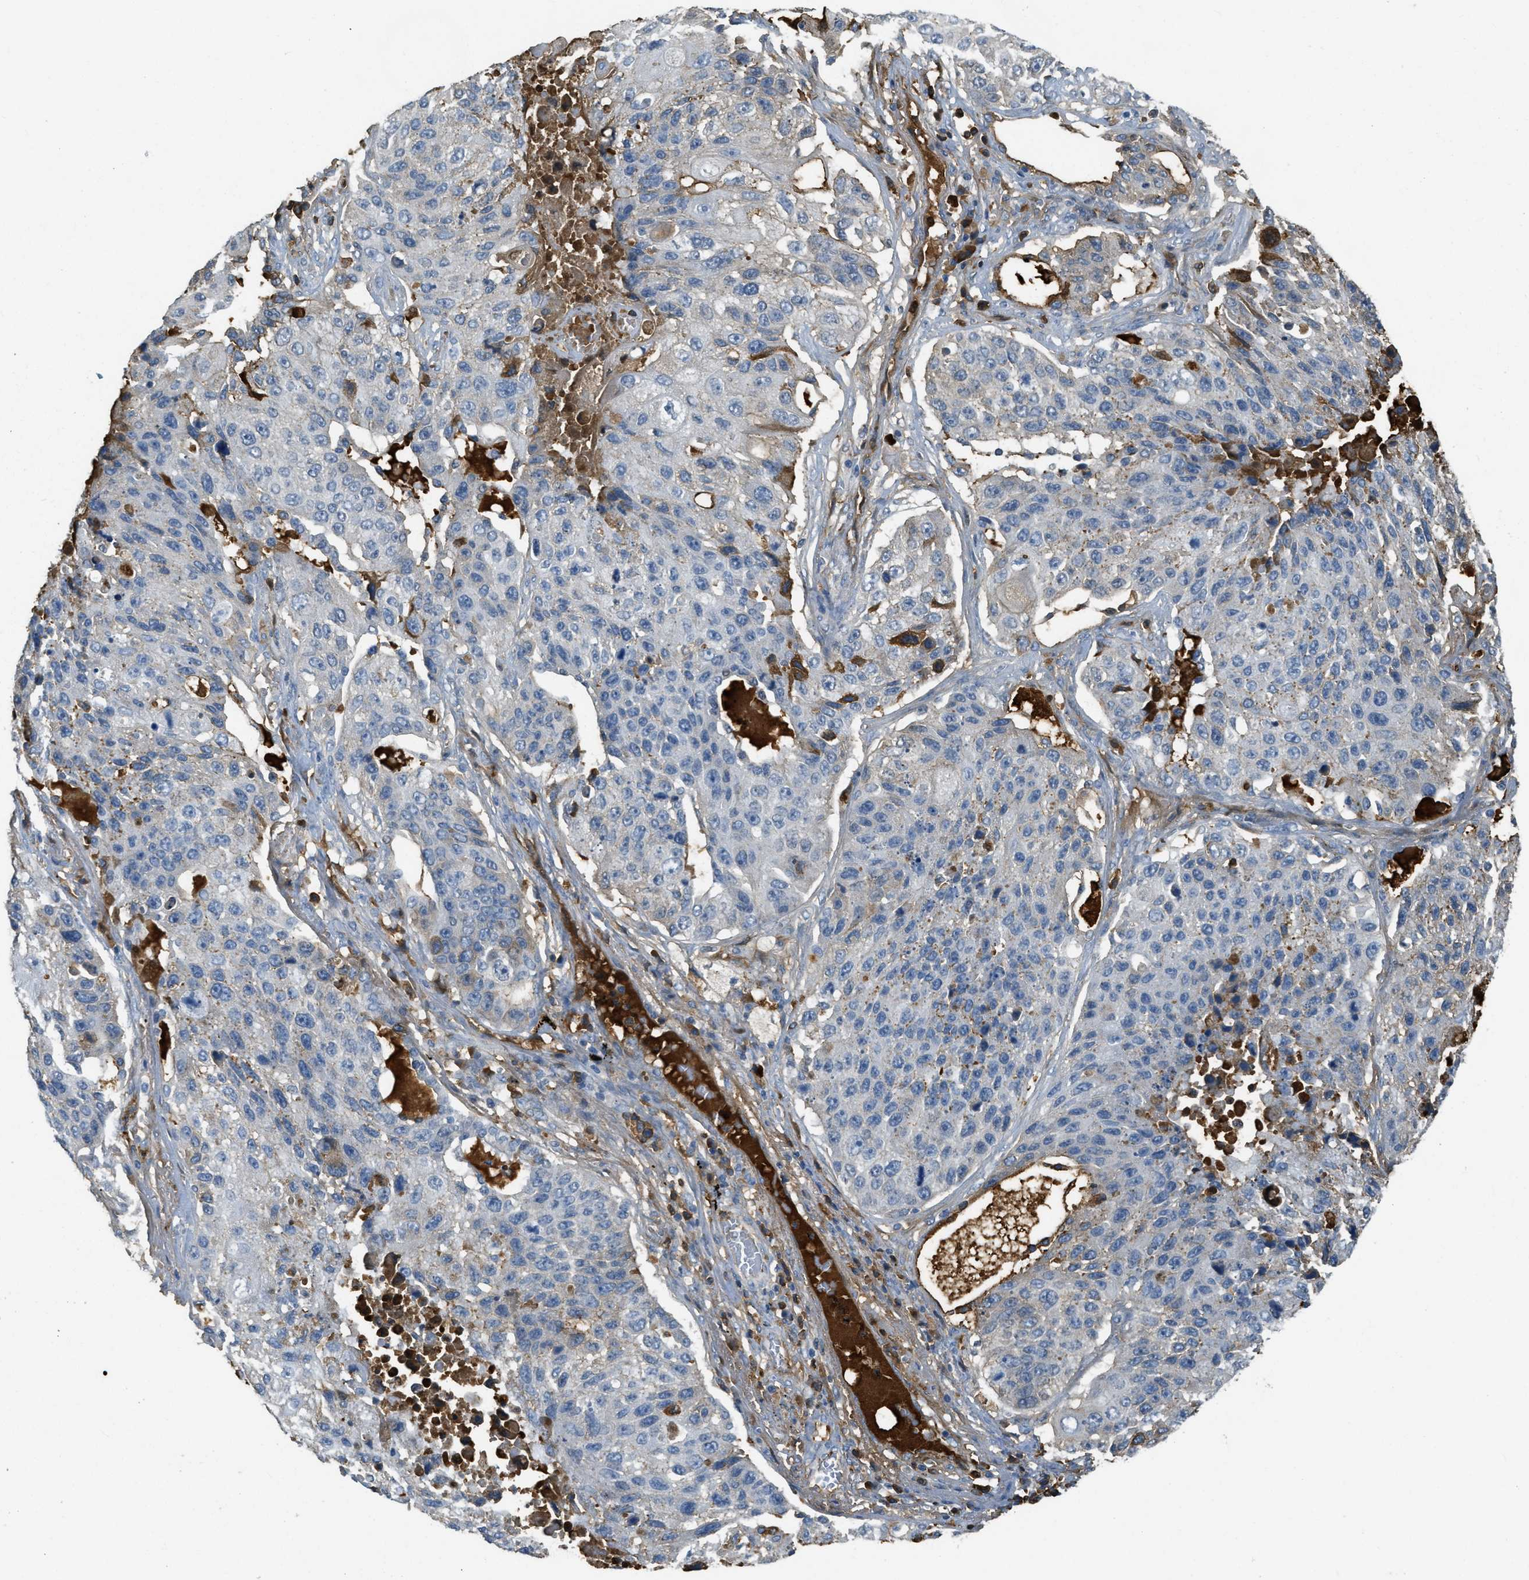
{"staining": {"intensity": "negative", "quantity": "none", "location": "none"}, "tissue": "lung cancer", "cell_type": "Tumor cells", "image_type": "cancer", "snomed": [{"axis": "morphology", "description": "Squamous cell carcinoma, NOS"}, {"axis": "topography", "description": "Lung"}], "caption": "A micrograph of human lung cancer (squamous cell carcinoma) is negative for staining in tumor cells.", "gene": "PRTN3", "patient": {"sex": "male", "age": 61}}